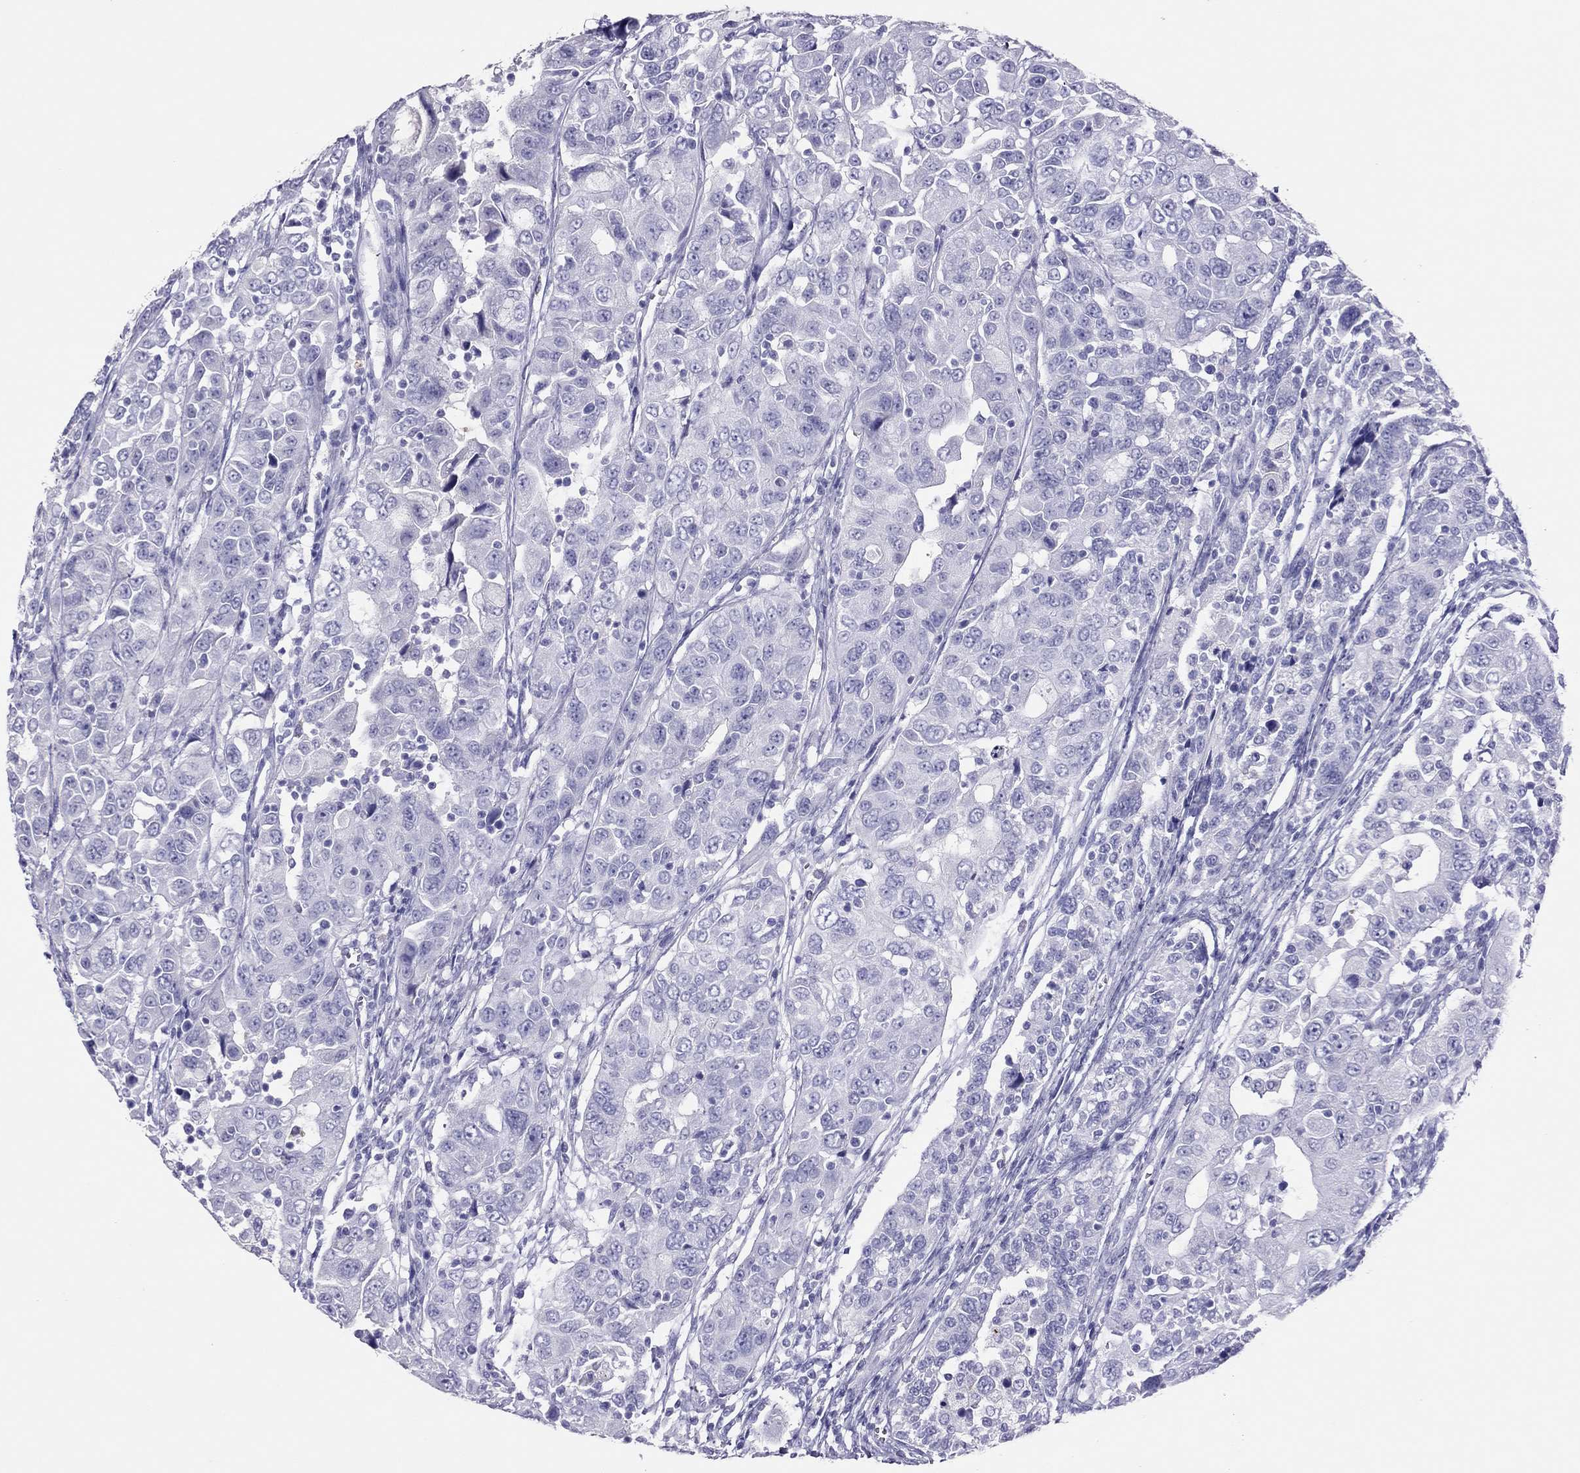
{"staining": {"intensity": "negative", "quantity": "none", "location": "none"}, "tissue": "urothelial cancer", "cell_type": "Tumor cells", "image_type": "cancer", "snomed": [{"axis": "morphology", "description": "Urothelial carcinoma, NOS"}, {"axis": "morphology", "description": "Urothelial carcinoma, High grade"}, {"axis": "topography", "description": "Urinary bladder"}], "caption": "The photomicrograph reveals no significant expression in tumor cells of transitional cell carcinoma.", "gene": "TSHB", "patient": {"sex": "female", "age": 73}}